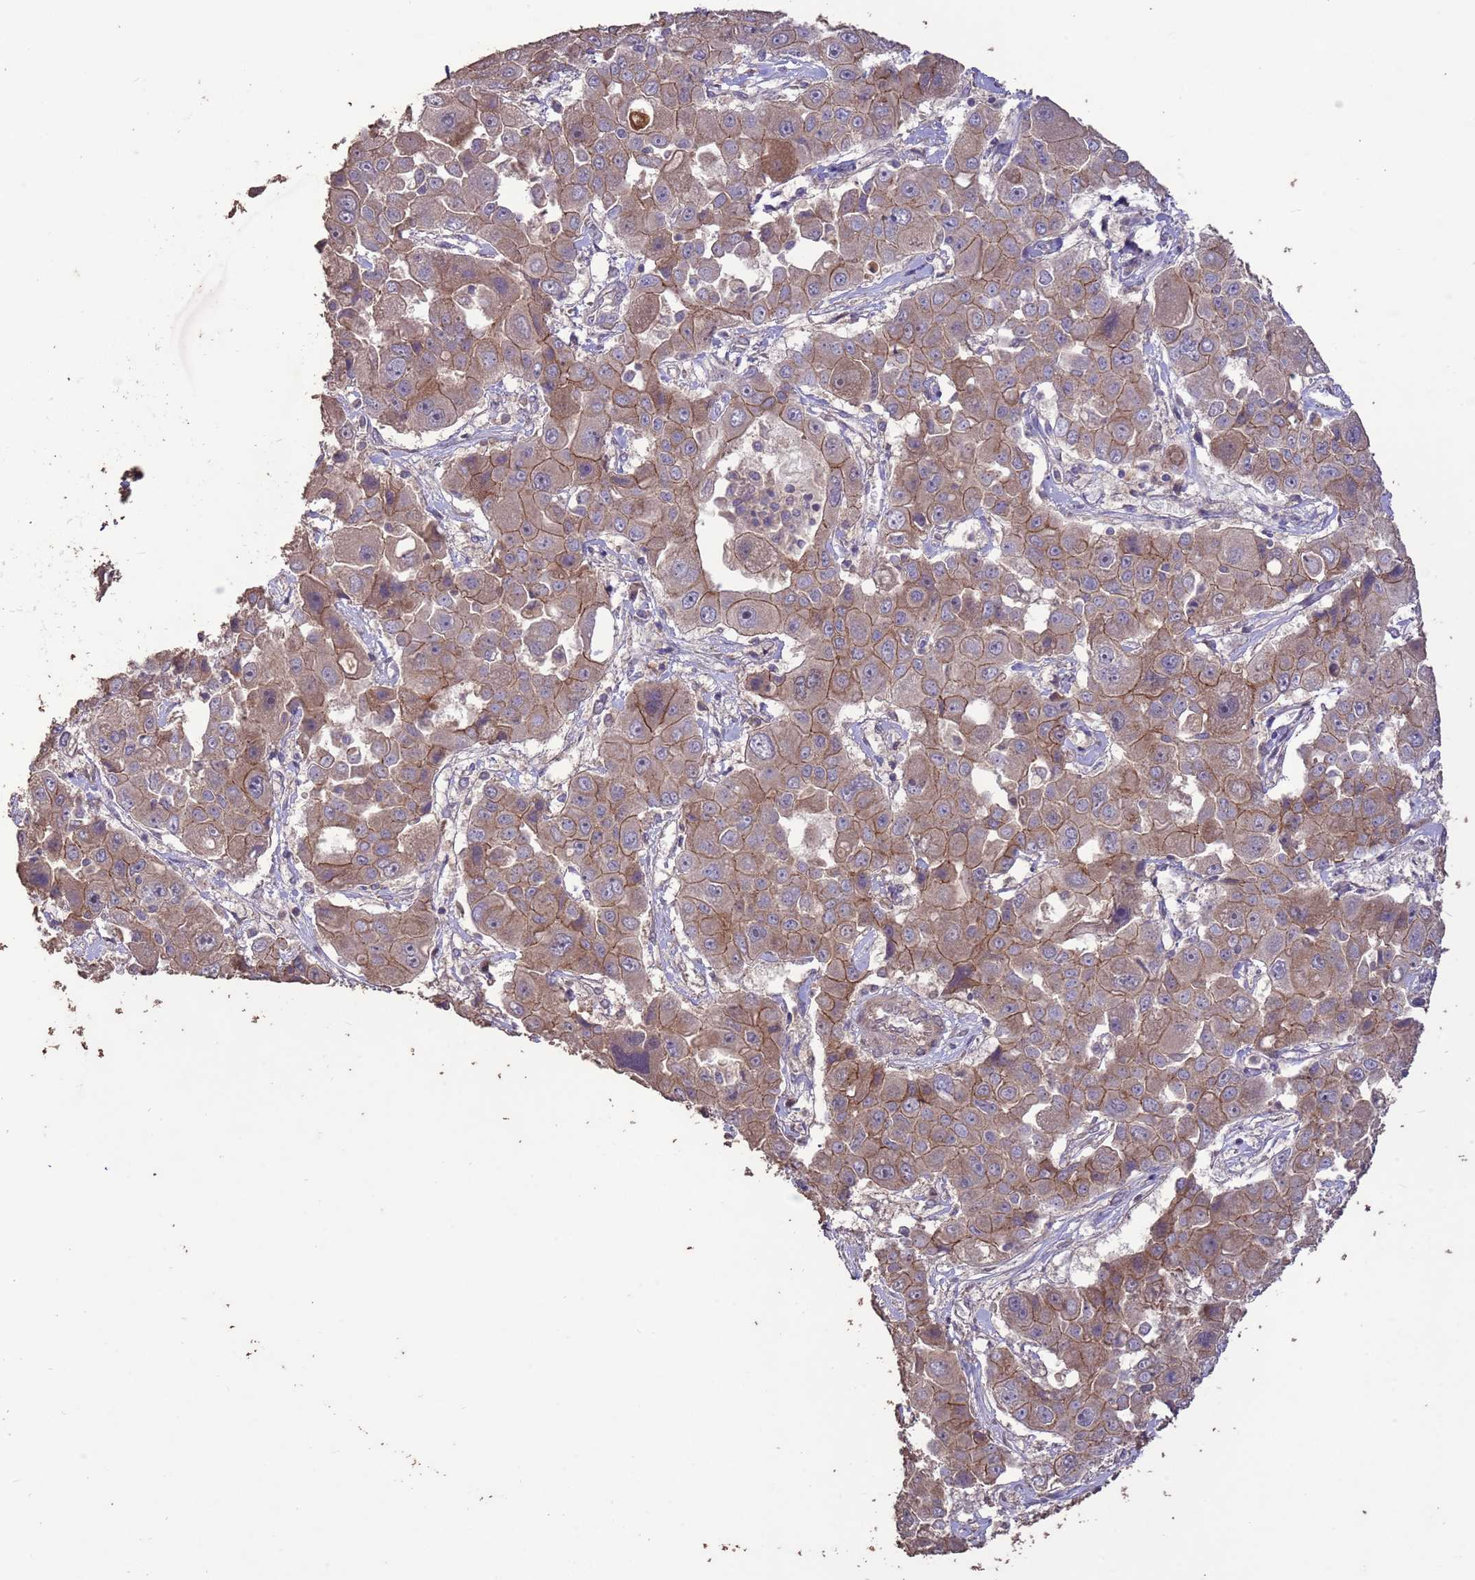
{"staining": {"intensity": "moderate", "quantity": ">75%", "location": "cytoplasmic/membranous"}, "tissue": "liver cancer", "cell_type": "Tumor cells", "image_type": "cancer", "snomed": [{"axis": "morphology", "description": "Cholangiocarcinoma"}, {"axis": "topography", "description": "Liver"}], "caption": "The micrograph demonstrates immunohistochemical staining of liver cancer (cholangiocarcinoma). There is moderate cytoplasmic/membranous staining is identified in approximately >75% of tumor cells.", "gene": "SLC9B2", "patient": {"sex": "male", "age": 67}}